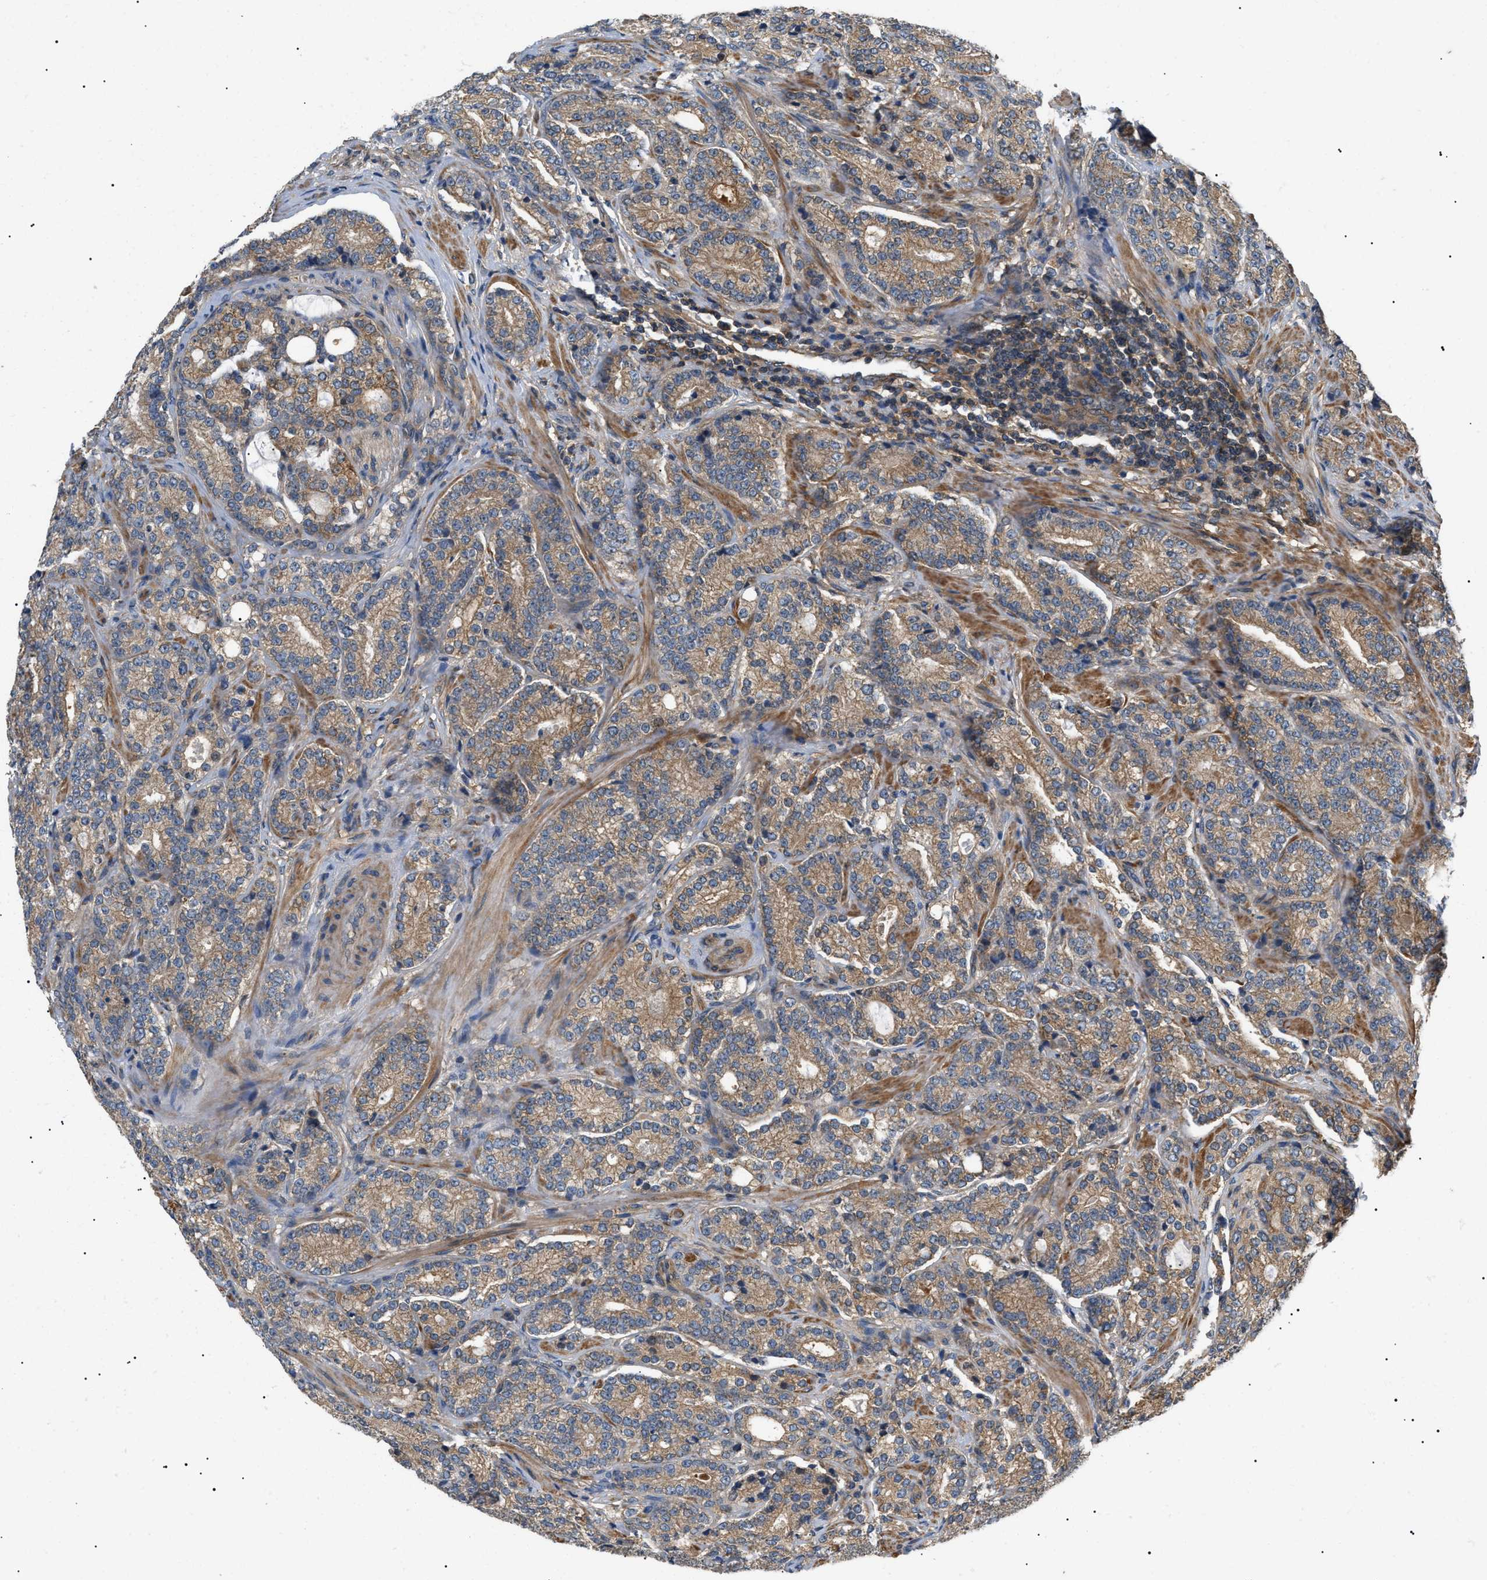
{"staining": {"intensity": "moderate", "quantity": ">75%", "location": "cytoplasmic/membranous"}, "tissue": "prostate cancer", "cell_type": "Tumor cells", "image_type": "cancer", "snomed": [{"axis": "morphology", "description": "Adenocarcinoma, High grade"}, {"axis": "topography", "description": "Prostate"}], "caption": "Immunohistochemistry (IHC) micrograph of neoplastic tissue: prostate adenocarcinoma (high-grade) stained using immunohistochemistry (IHC) demonstrates medium levels of moderate protein expression localized specifically in the cytoplasmic/membranous of tumor cells, appearing as a cytoplasmic/membranous brown color.", "gene": "PPM1B", "patient": {"sex": "male", "age": 61}}